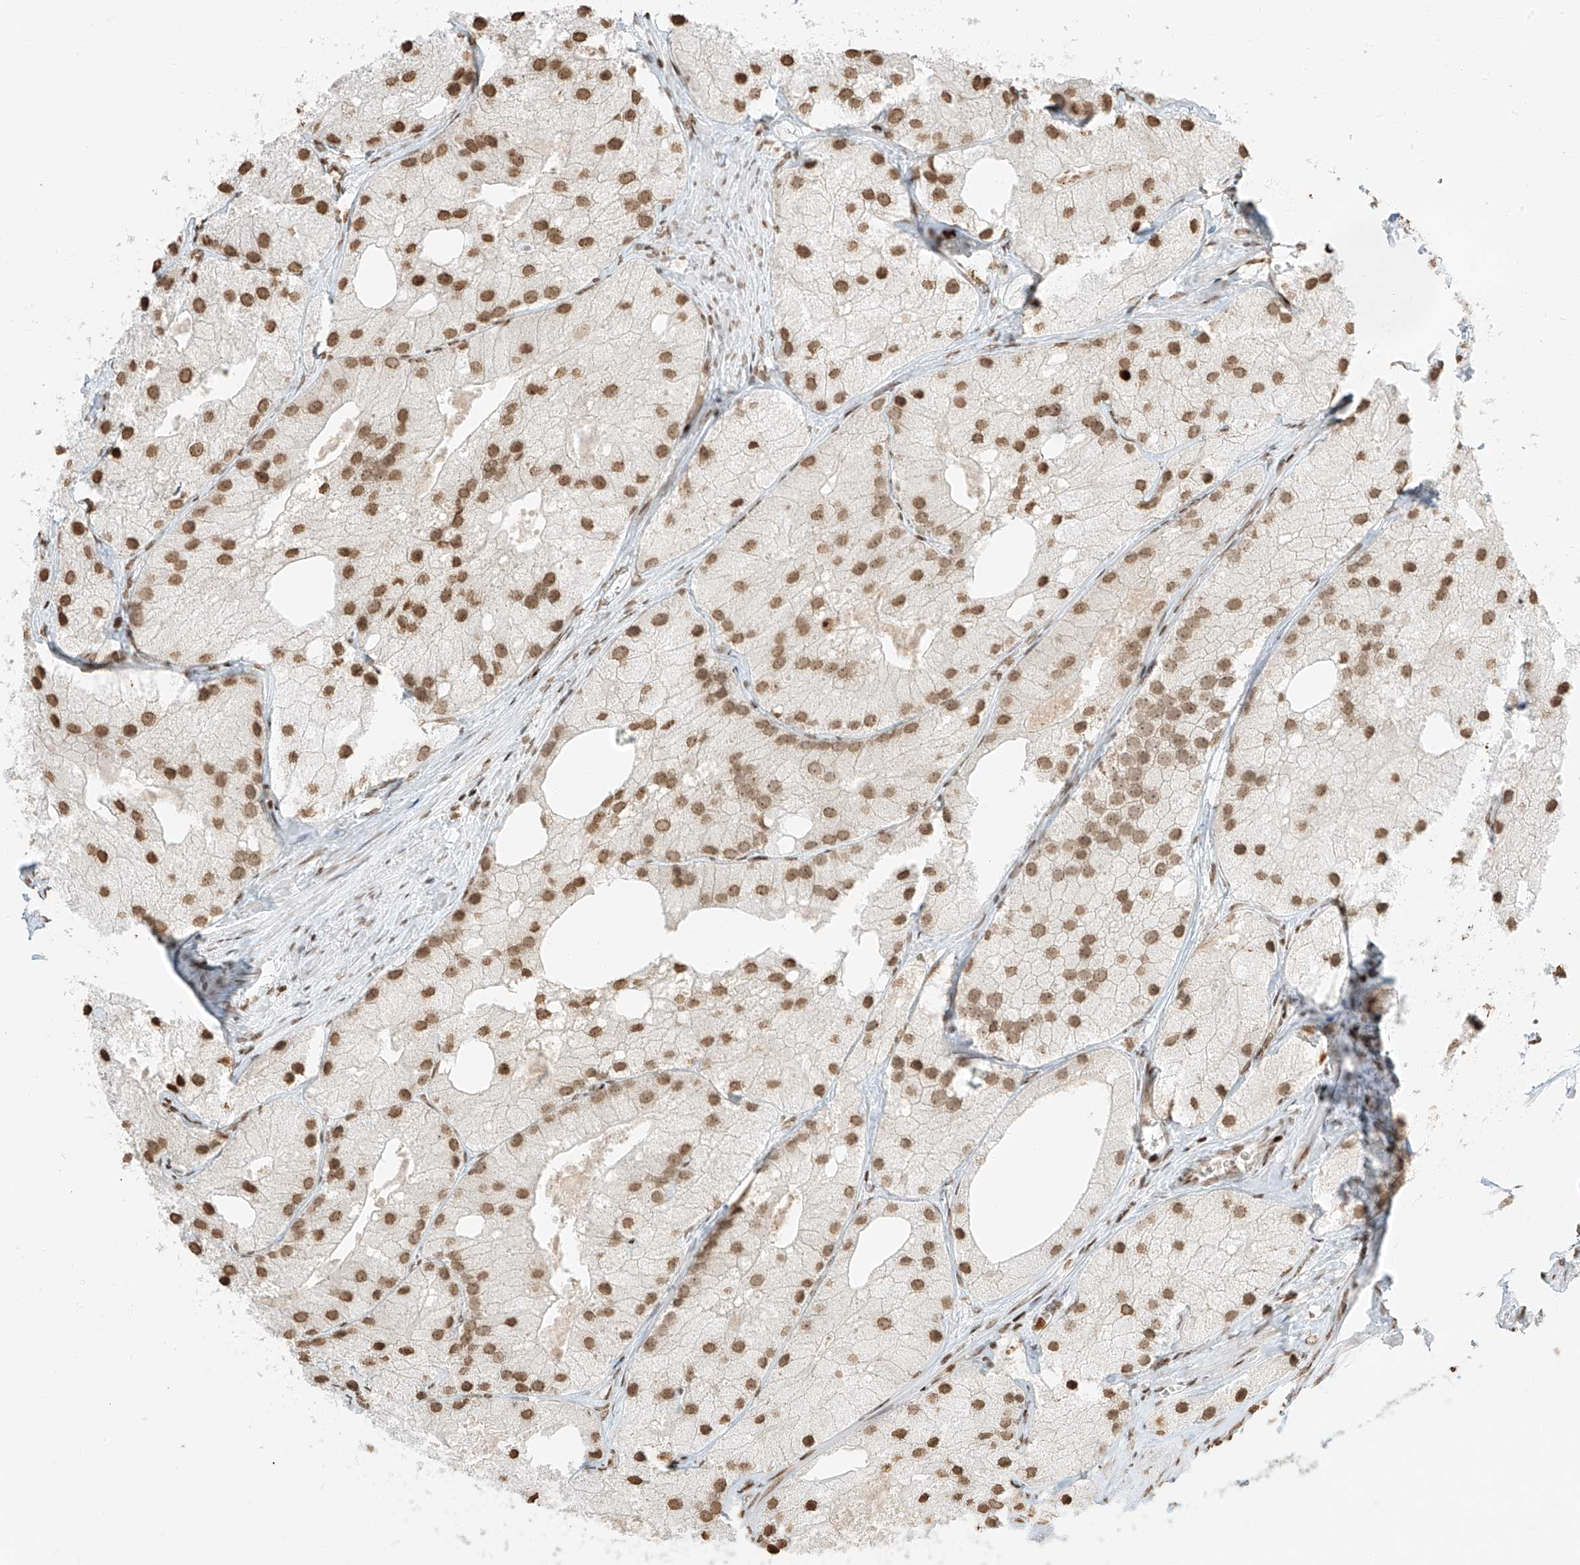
{"staining": {"intensity": "moderate", "quantity": ">75%", "location": "nuclear"}, "tissue": "prostate cancer", "cell_type": "Tumor cells", "image_type": "cancer", "snomed": [{"axis": "morphology", "description": "Adenocarcinoma, Low grade"}, {"axis": "topography", "description": "Prostate"}], "caption": "The photomicrograph demonstrates staining of adenocarcinoma (low-grade) (prostate), revealing moderate nuclear protein positivity (brown color) within tumor cells.", "gene": "C17orf58", "patient": {"sex": "male", "age": 69}}